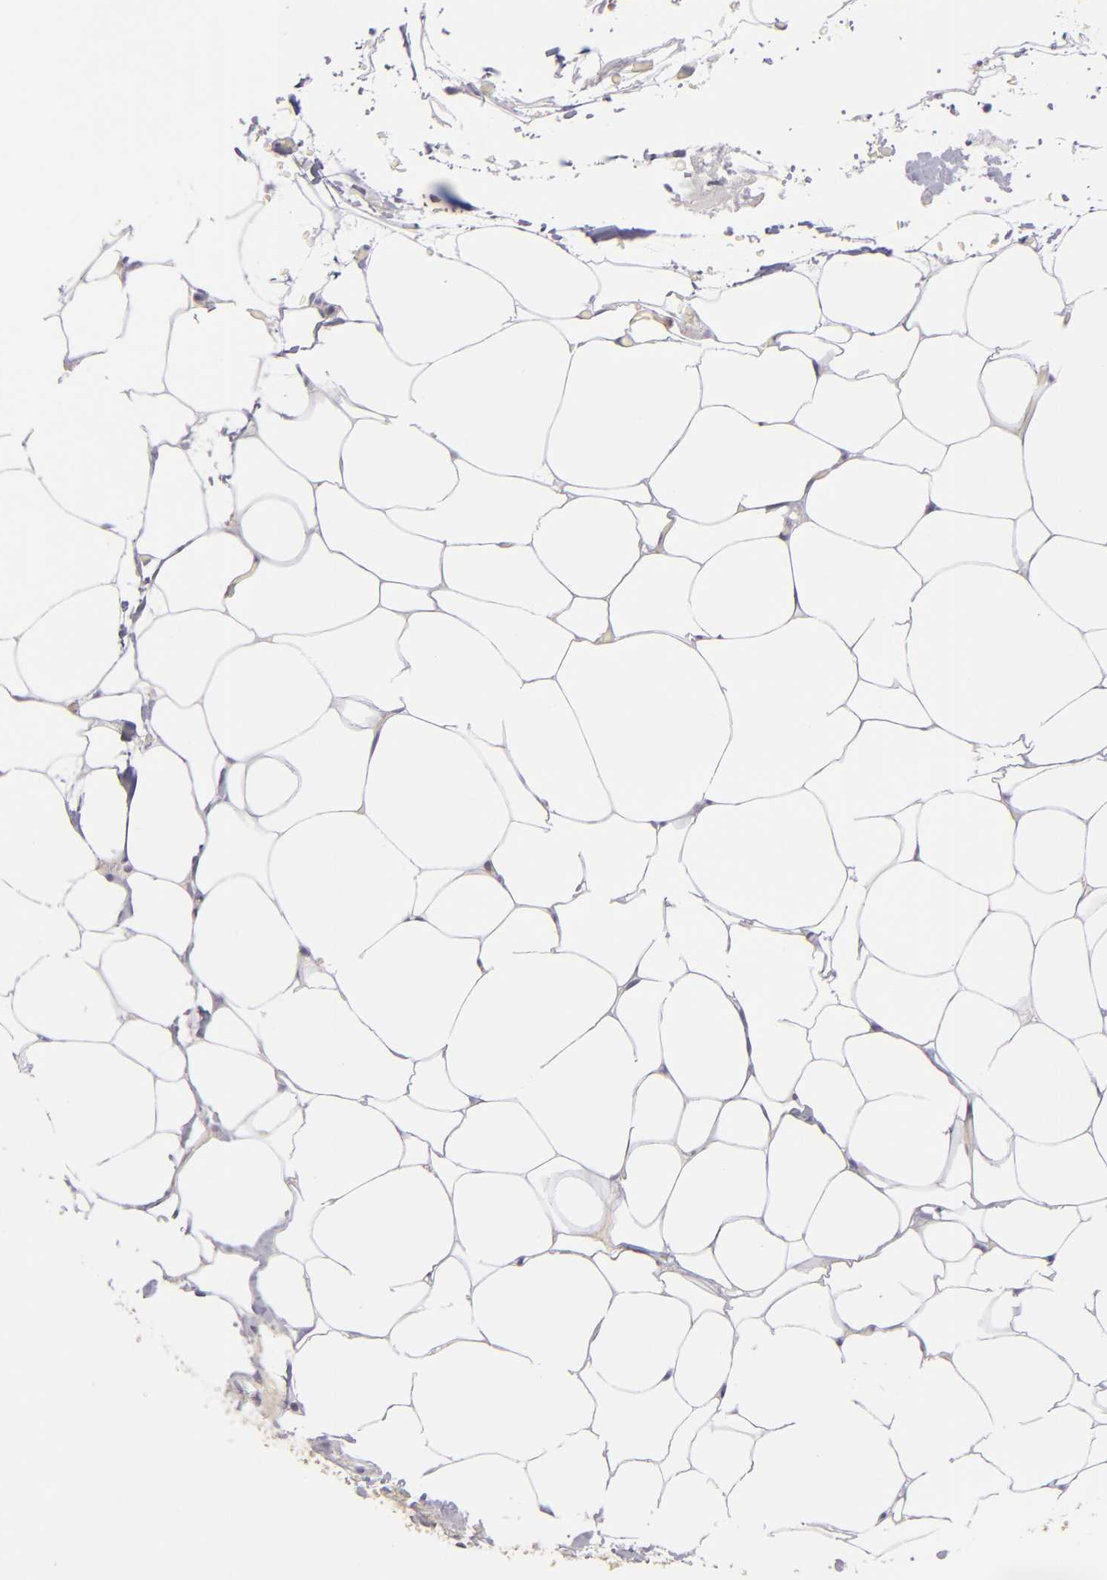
{"staining": {"intensity": "negative", "quantity": "none", "location": "none"}, "tissue": "adrenal gland", "cell_type": "Glandular cells", "image_type": "normal", "snomed": [{"axis": "morphology", "description": "Normal tissue, NOS"}, {"axis": "topography", "description": "Adrenal gland"}], "caption": "Immunohistochemistry (IHC) micrograph of unremarkable human adrenal gland stained for a protein (brown), which displays no positivity in glandular cells. The staining is performed using DAB (3,3'-diaminobenzidine) brown chromogen with nuclei counter-stained in using hematoxylin.", "gene": "MMP10", "patient": {"sex": "male", "age": 35}}